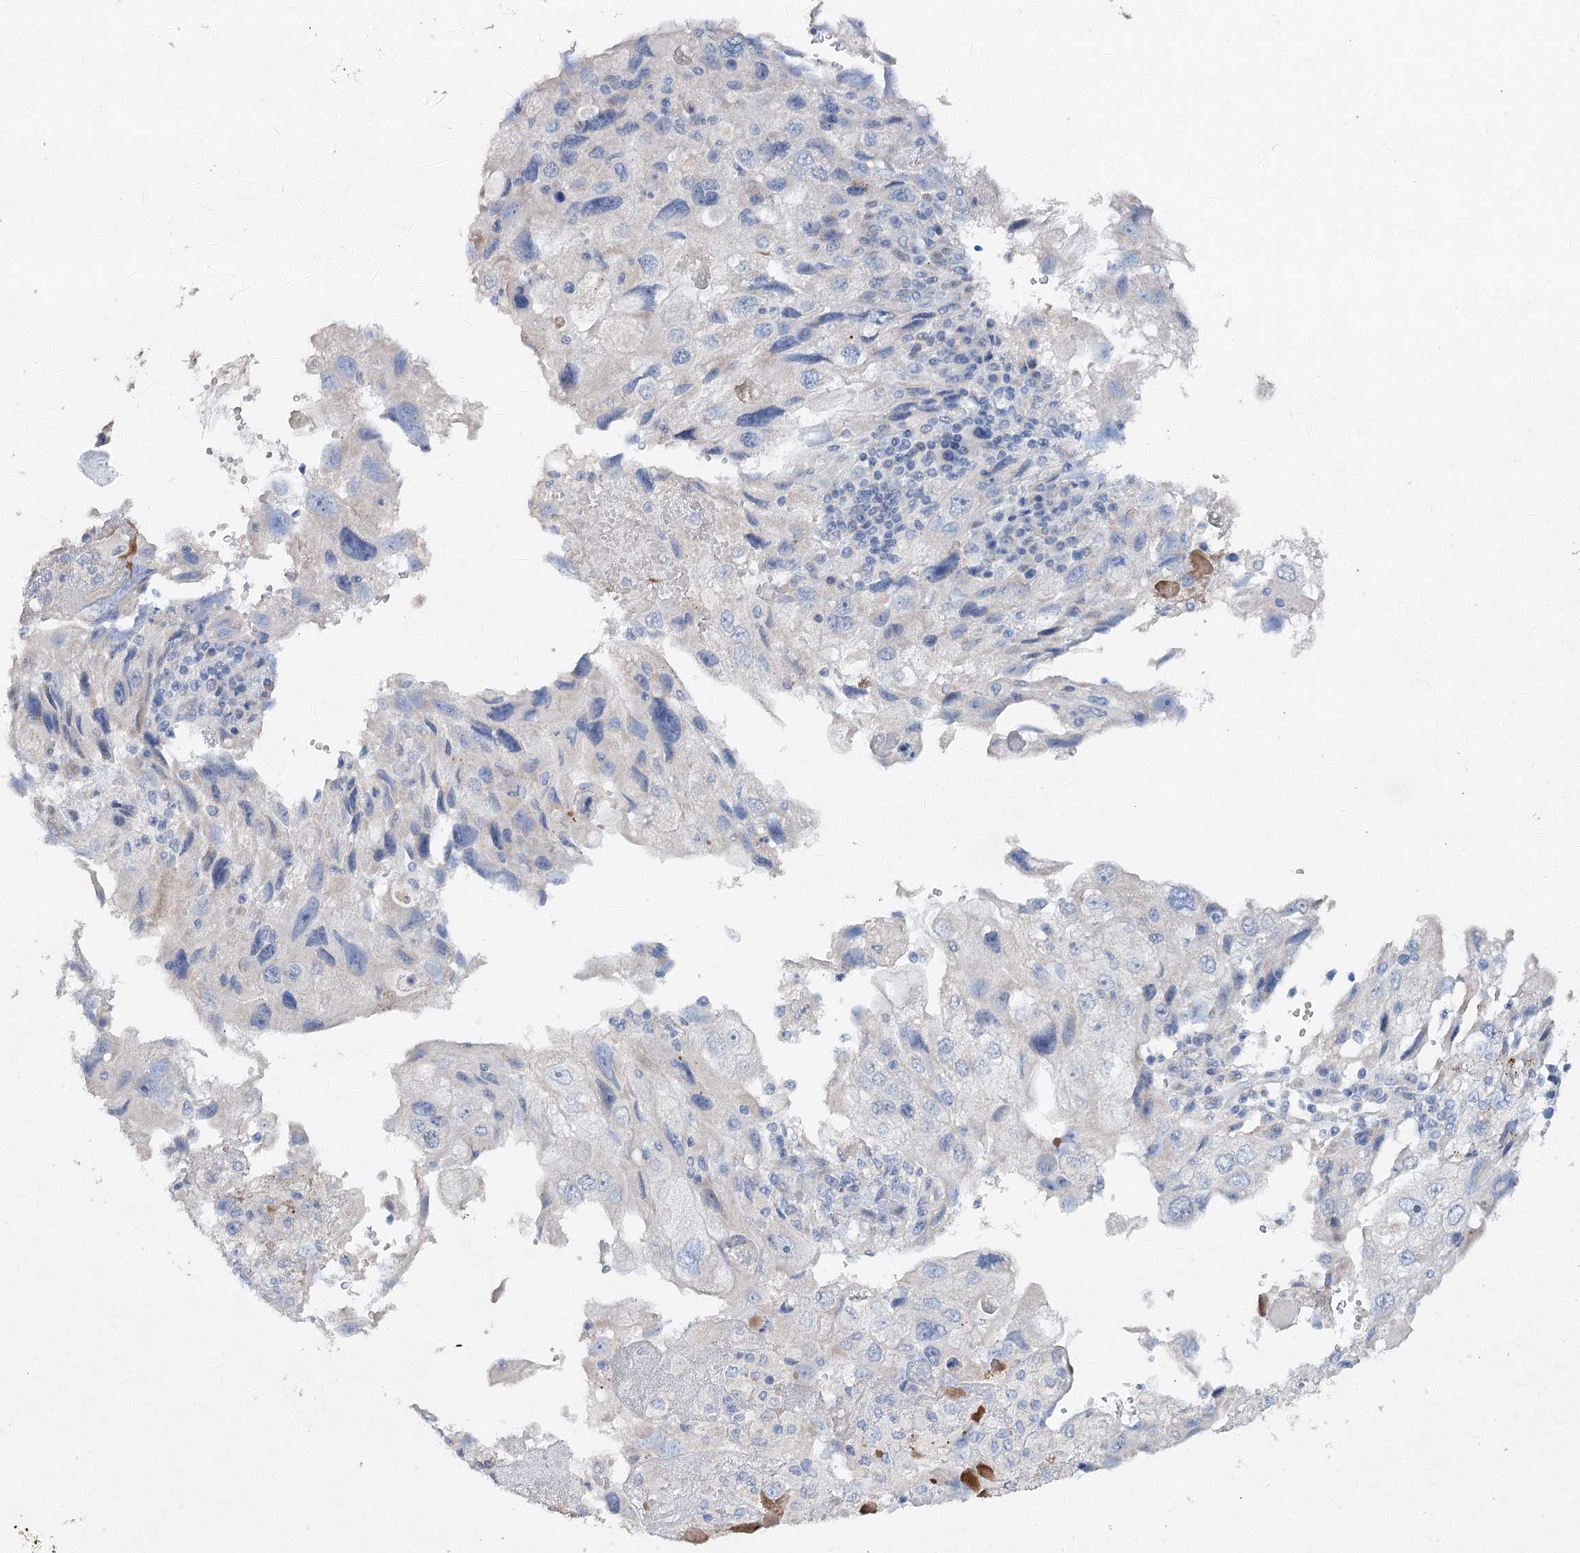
{"staining": {"intensity": "negative", "quantity": "none", "location": "none"}, "tissue": "endometrial cancer", "cell_type": "Tumor cells", "image_type": "cancer", "snomed": [{"axis": "morphology", "description": "Adenocarcinoma, NOS"}, {"axis": "topography", "description": "Endometrium"}], "caption": "Immunohistochemistry (IHC) micrograph of human endometrial adenocarcinoma stained for a protein (brown), which shows no positivity in tumor cells.", "gene": "RFX6", "patient": {"sex": "female", "age": 49}}